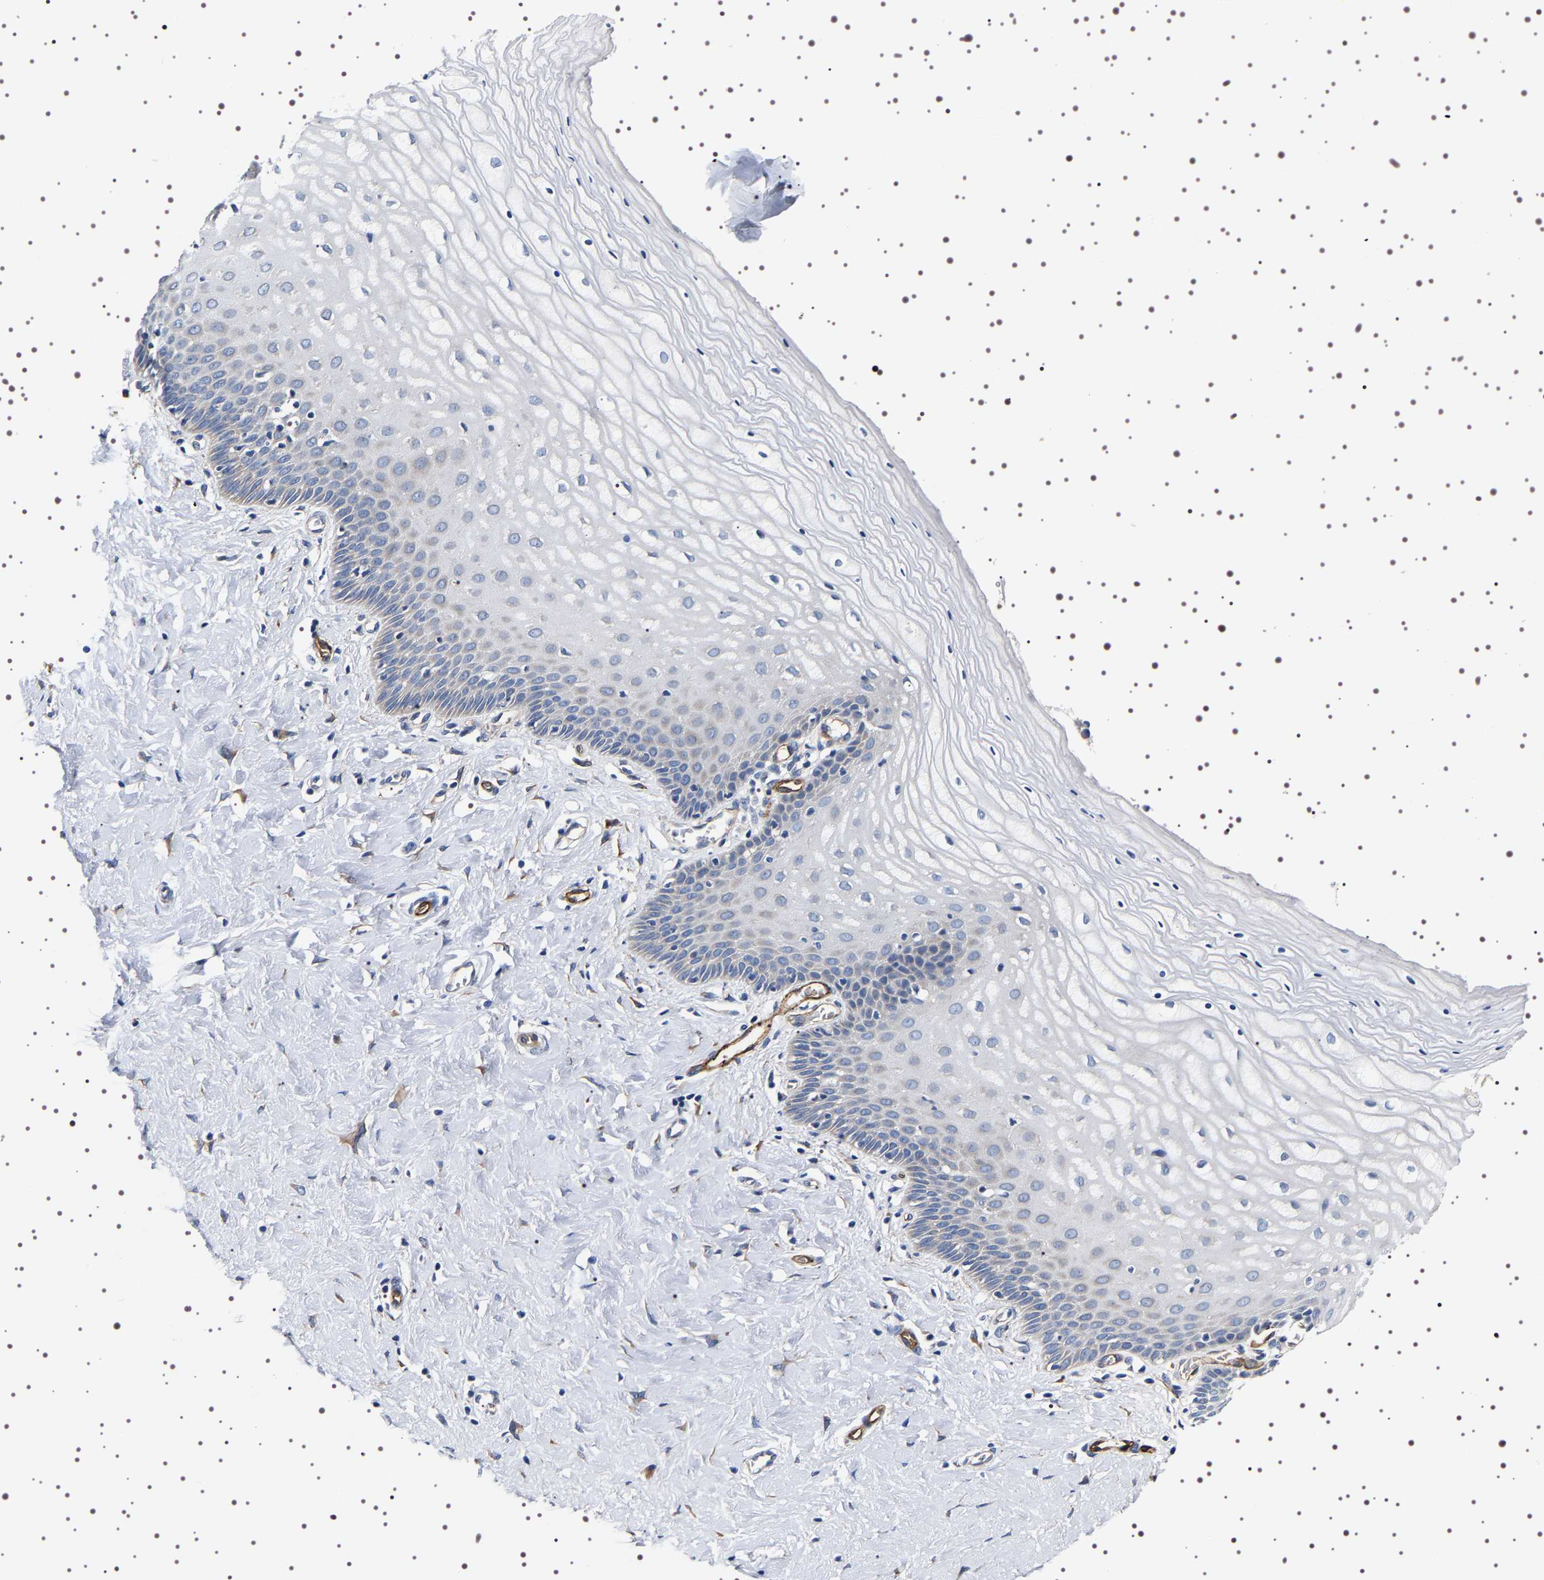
{"staining": {"intensity": "negative", "quantity": "none", "location": "none"}, "tissue": "cervix", "cell_type": "Squamous epithelial cells", "image_type": "normal", "snomed": [{"axis": "morphology", "description": "Normal tissue, NOS"}, {"axis": "topography", "description": "Cervix"}], "caption": "Squamous epithelial cells are negative for protein expression in unremarkable human cervix. (DAB immunohistochemistry, high magnification).", "gene": "ALPL", "patient": {"sex": "female", "age": 55}}